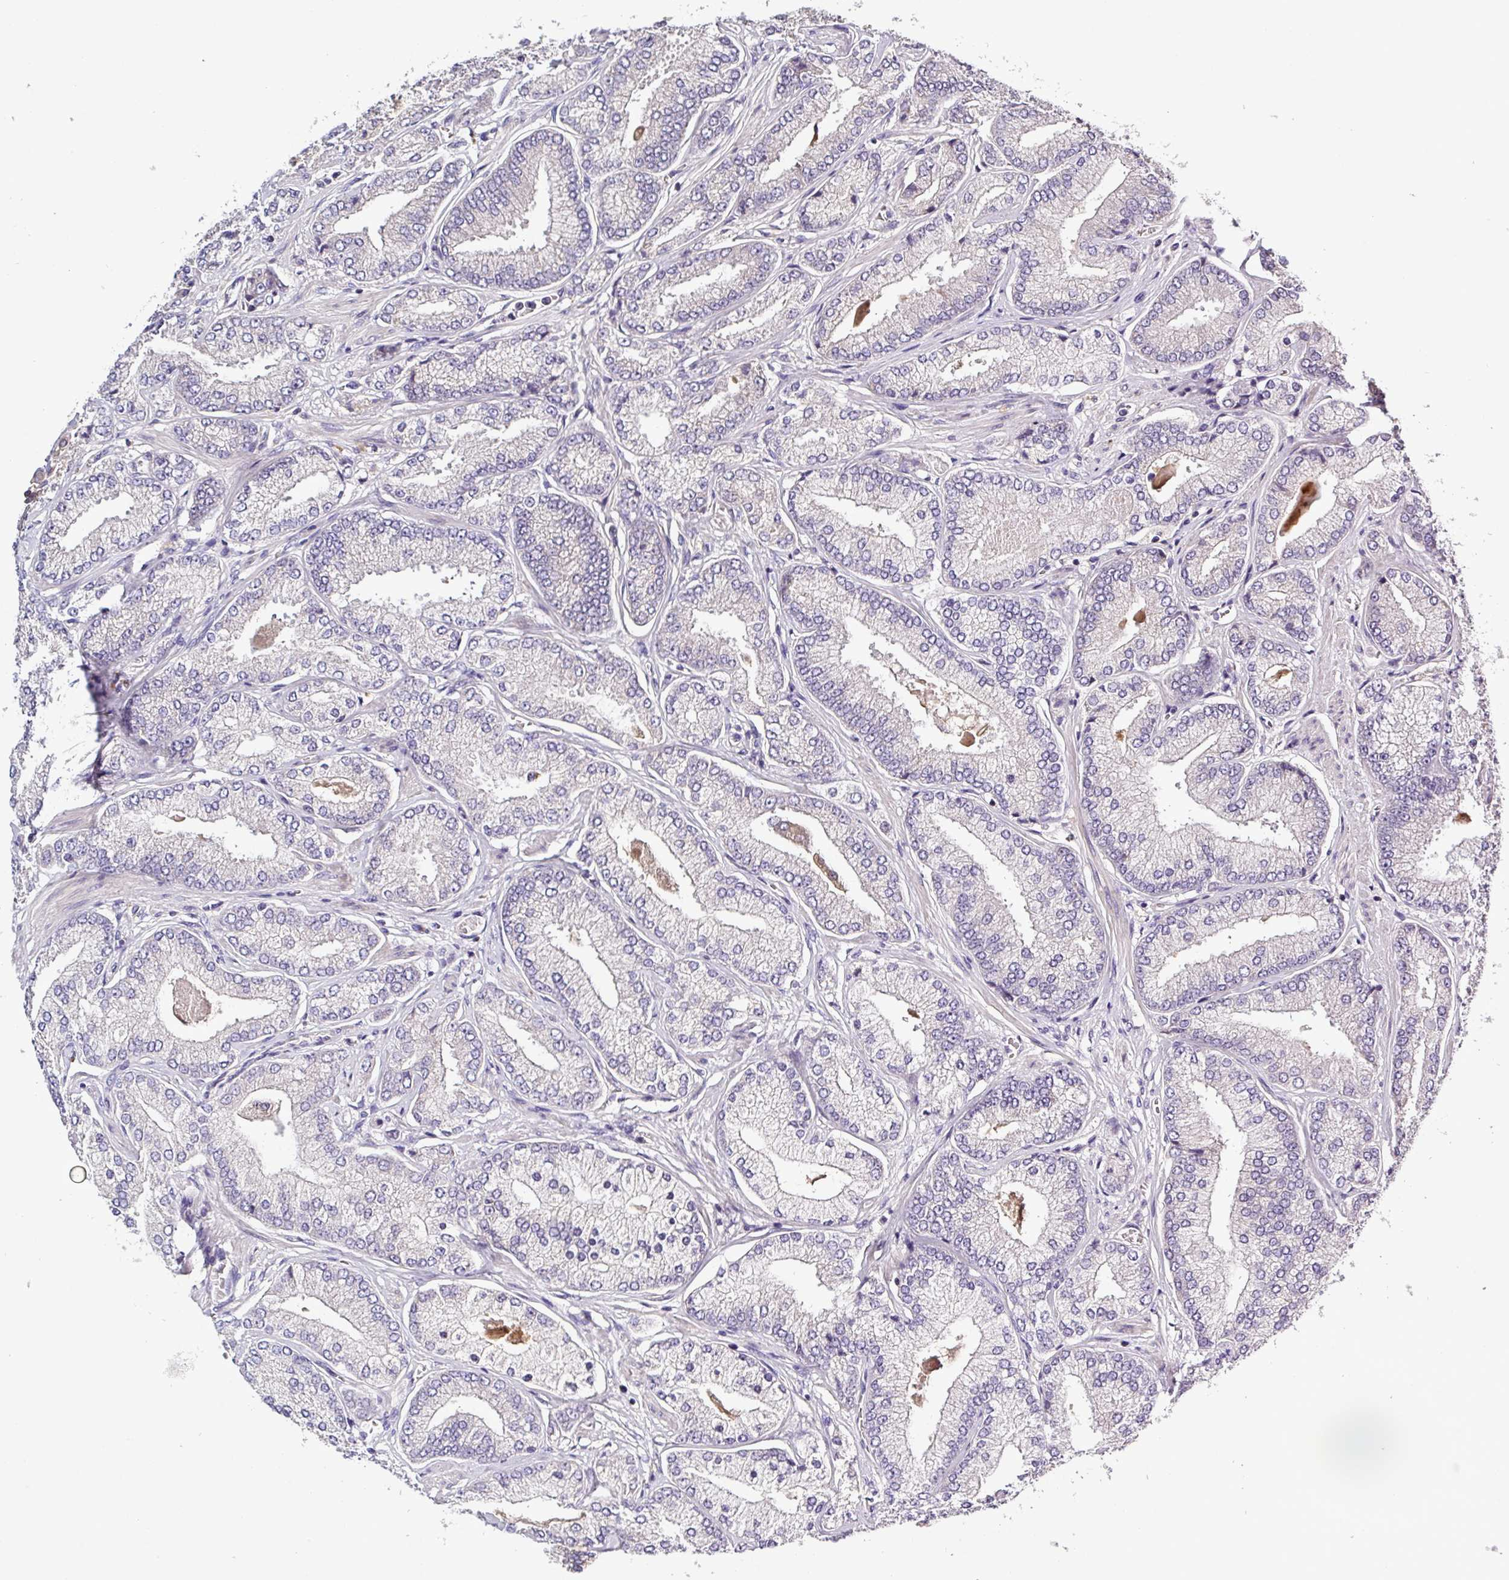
{"staining": {"intensity": "negative", "quantity": "none", "location": "none"}, "tissue": "prostate cancer", "cell_type": "Tumor cells", "image_type": "cancer", "snomed": [{"axis": "morphology", "description": "Adenocarcinoma, High grade"}, {"axis": "topography", "description": "Prostate"}], "caption": "A micrograph of human prostate cancer (adenocarcinoma (high-grade)) is negative for staining in tumor cells.", "gene": "SFTPB", "patient": {"sex": "male", "age": 68}}